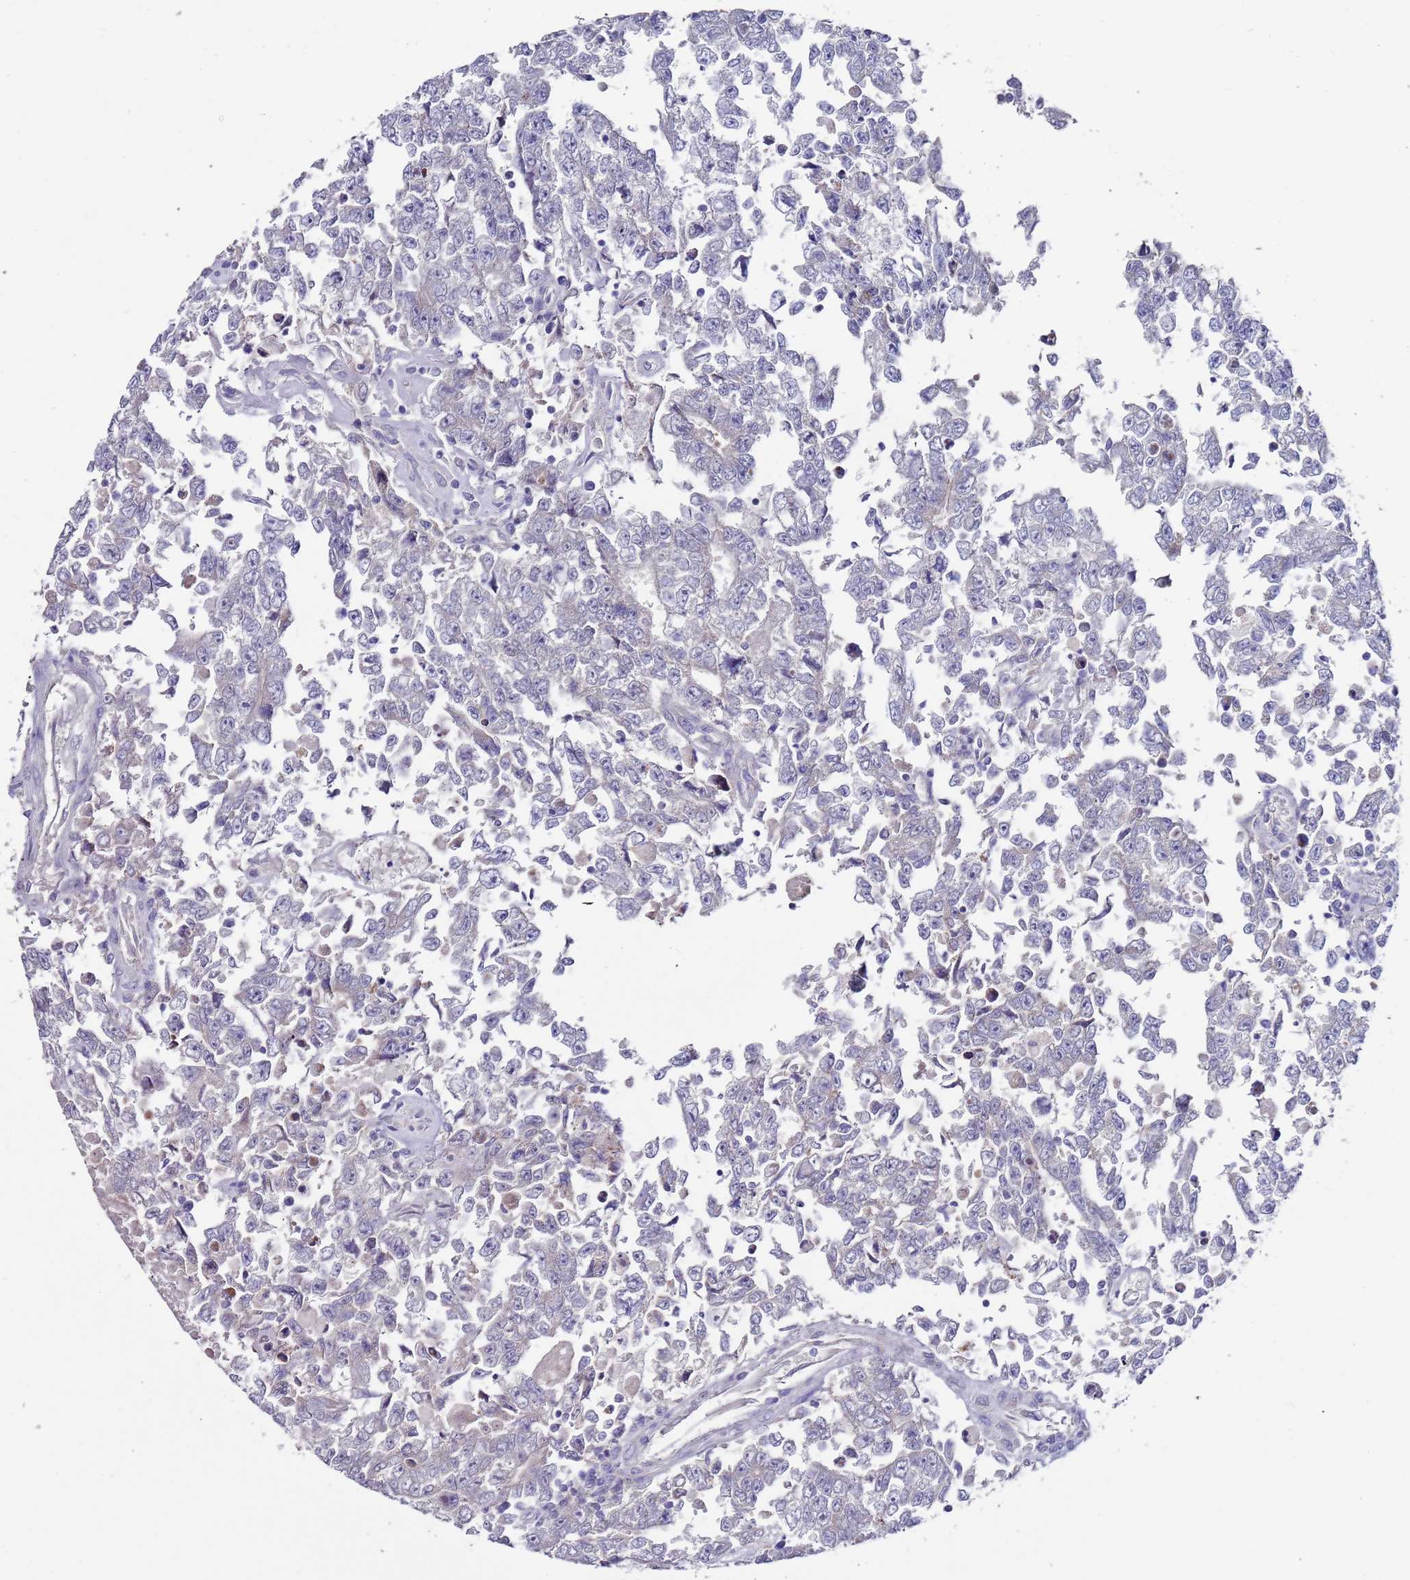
{"staining": {"intensity": "negative", "quantity": "none", "location": "none"}, "tissue": "testis cancer", "cell_type": "Tumor cells", "image_type": "cancer", "snomed": [{"axis": "morphology", "description": "Carcinoma, Embryonal, NOS"}, {"axis": "topography", "description": "Testis"}], "caption": "Immunohistochemical staining of testis embryonal carcinoma demonstrates no significant positivity in tumor cells.", "gene": "KRTCAP3", "patient": {"sex": "male", "age": 25}}